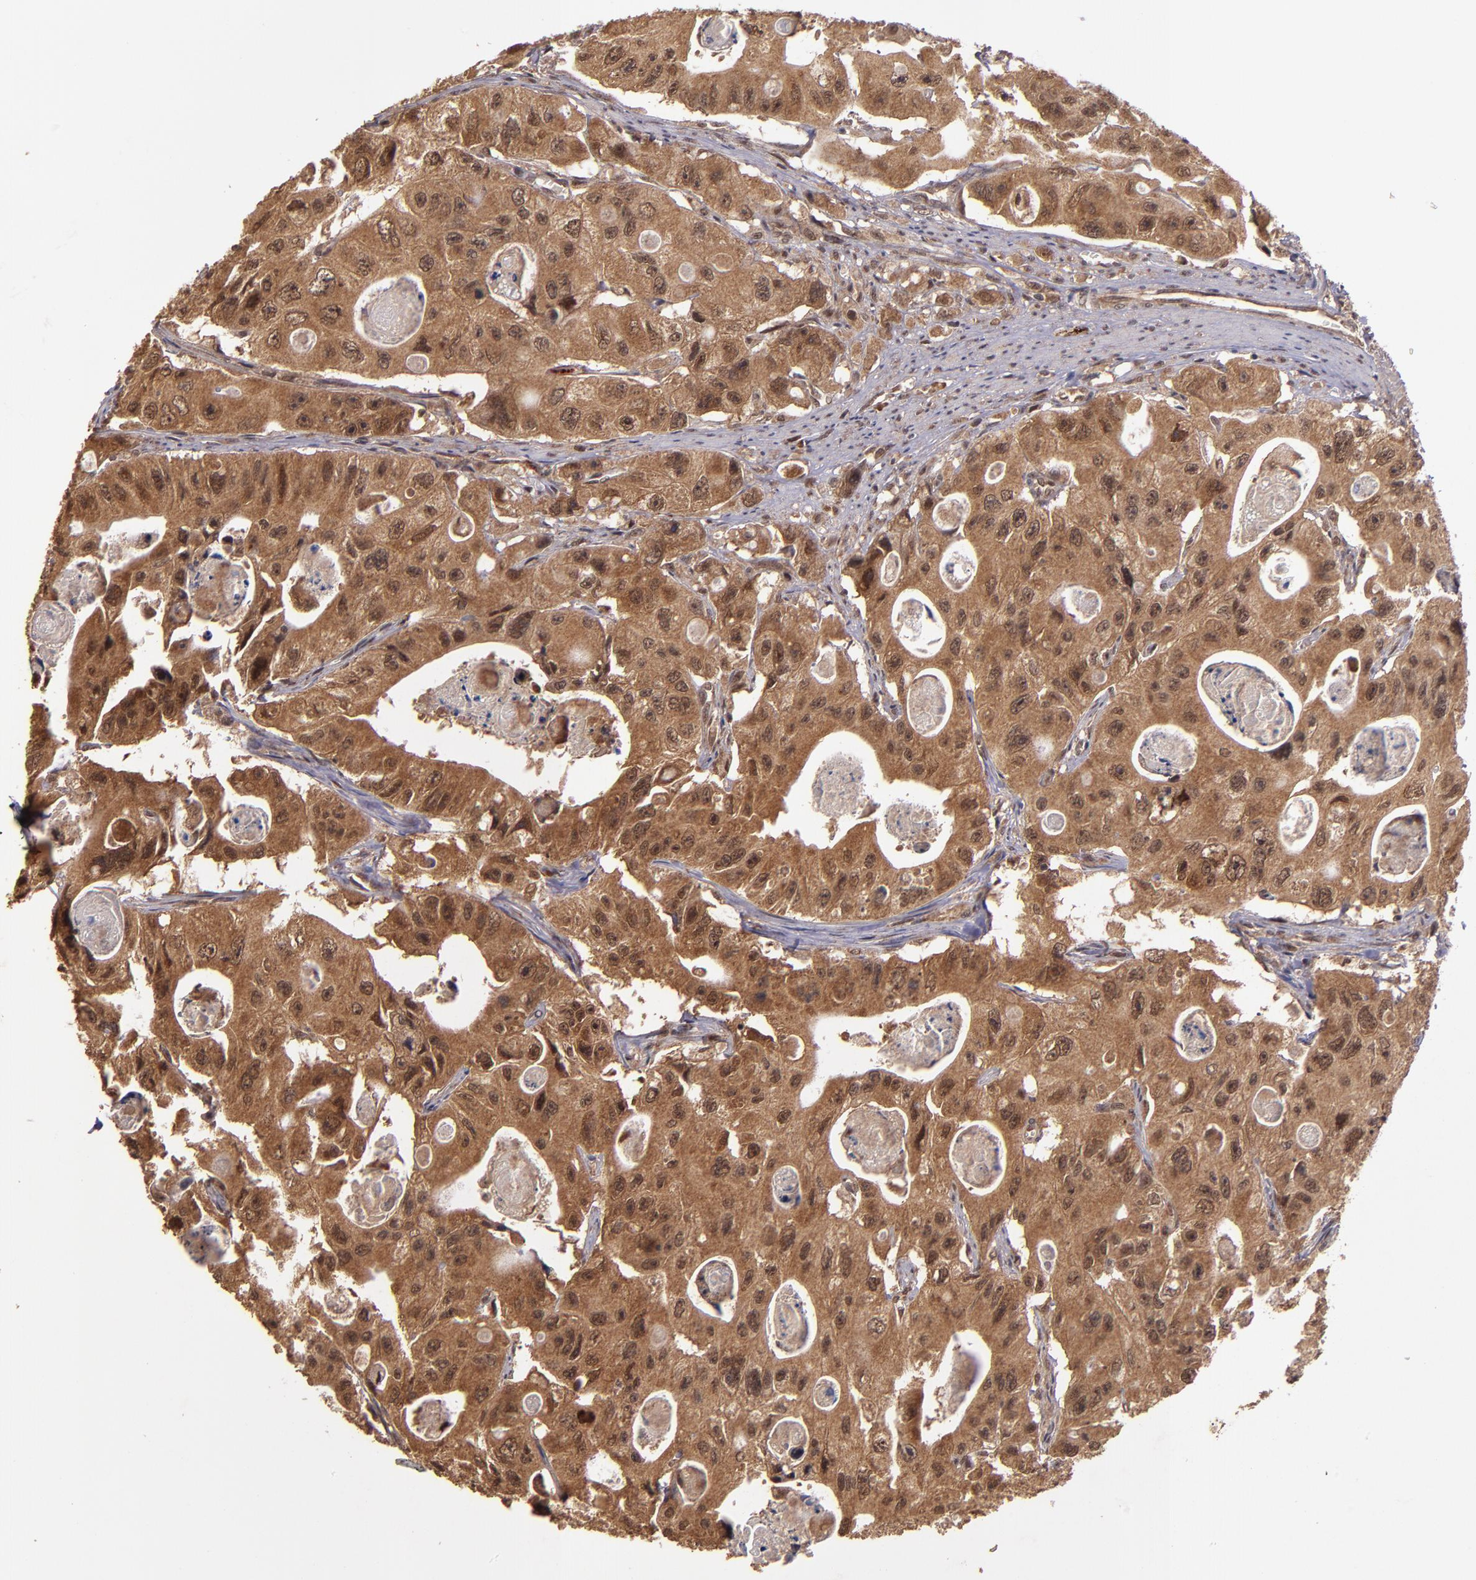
{"staining": {"intensity": "strong", "quantity": ">75%", "location": "cytoplasmic/membranous"}, "tissue": "colorectal cancer", "cell_type": "Tumor cells", "image_type": "cancer", "snomed": [{"axis": "morphology", "description": "Adenocarcinoma, NOS"}, {"axis": "topography", "description": "Colon"}], "caption": "Adenocarcinoma (colorectal) tissue exhibits strong cytoplasmic/membranous staining in approximately >75% of tumor cells, visualized by immunohistochemistry.", "gene": "RIOK3", "patient": {"sex": "female", "age": 46}}